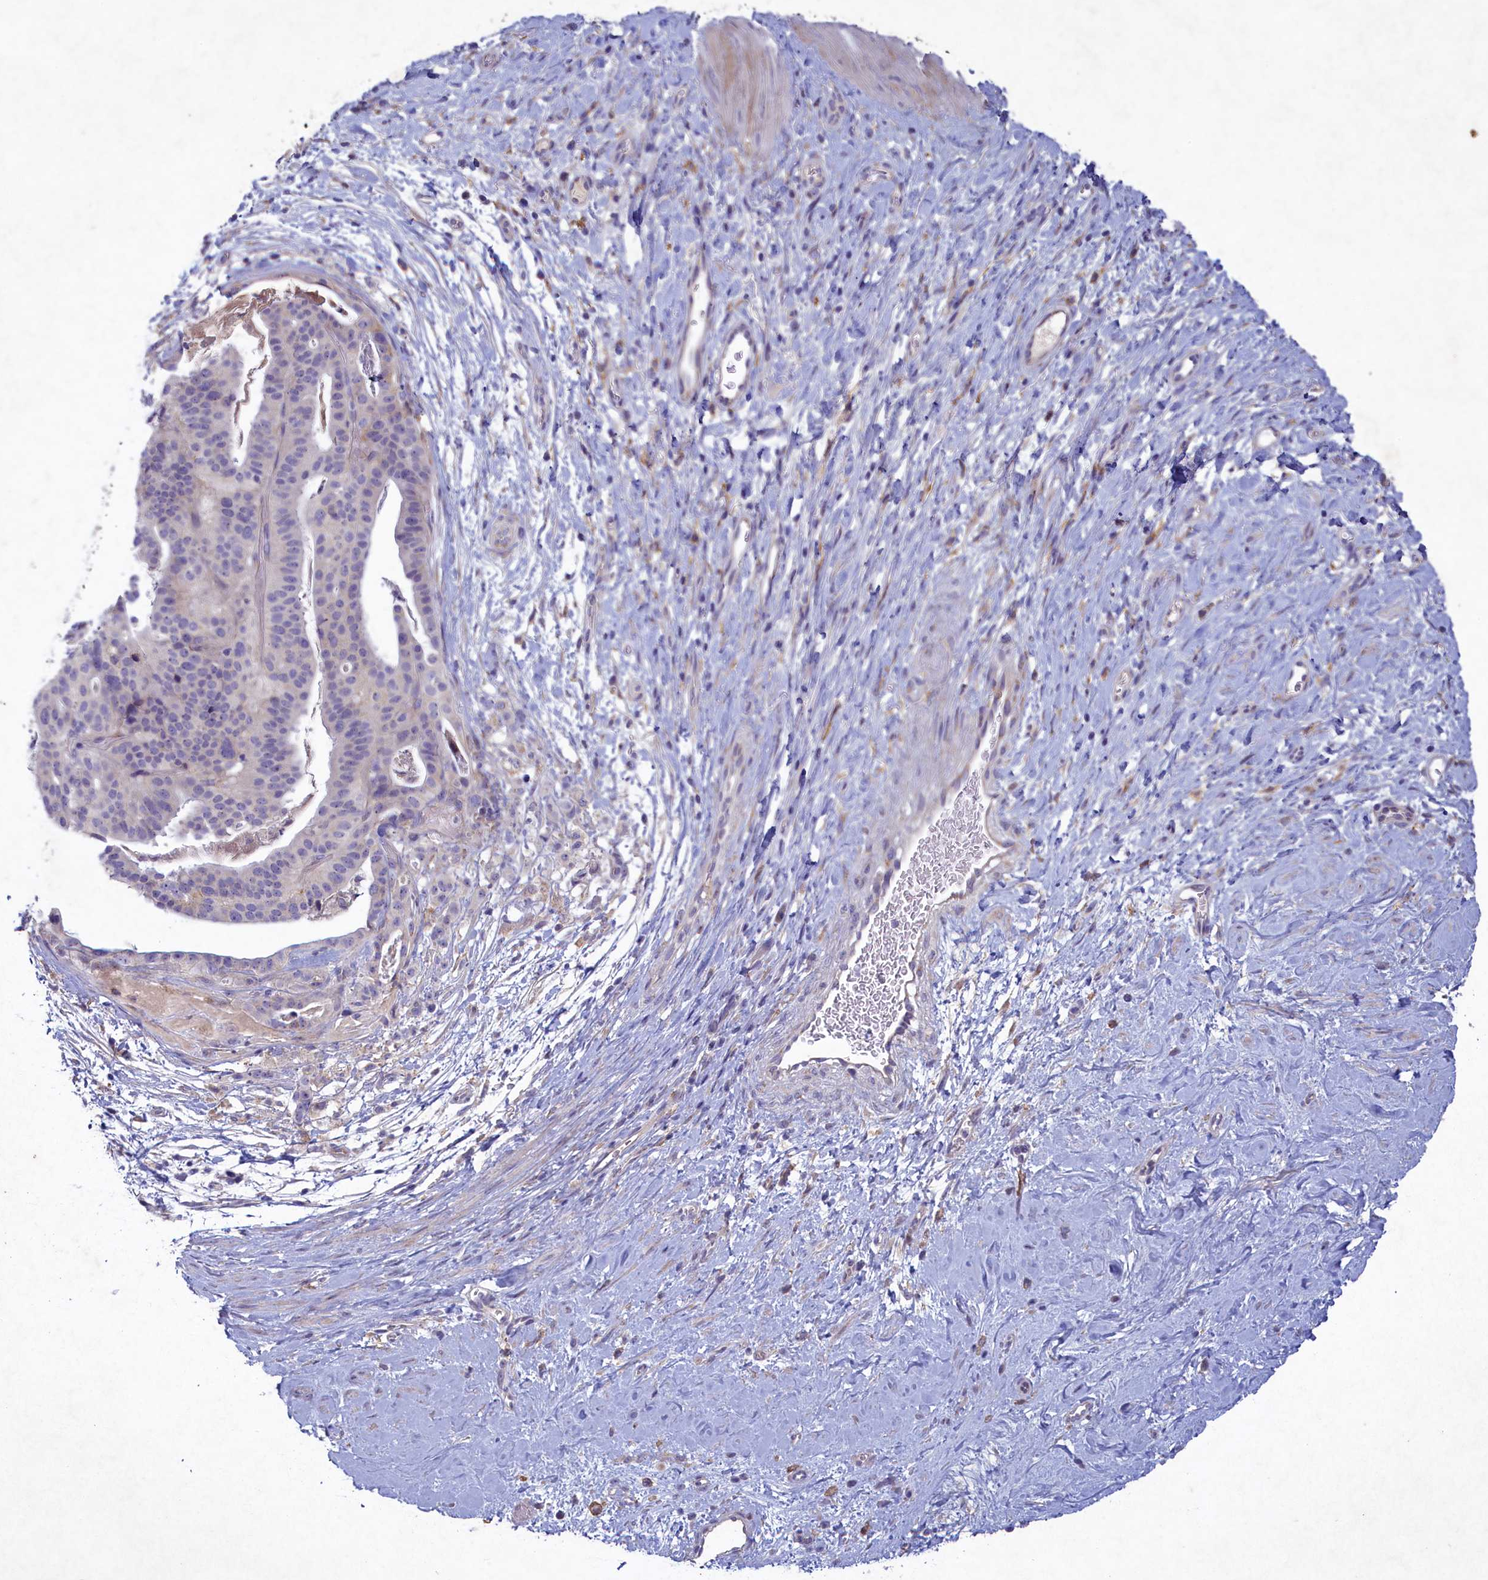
{"staining": {"intensity": "negative", "quantity": "none", "location": "none"}, "tissue": "stomach cancer", "cell_type": "Tumor cells", "image_type": "cancer", "snomed": [{"axis": "morphology", "description": "Adenocarcinoma, NOS"}, {"axis": "topography", "description": "Stomach"}], "caption": "Immunohistochemistry of human stomach adenocarcinoma shows no expression in tumor cells. The staining was performed using DAB (3,3'-diaminobenzidine) to visualize the protein expression in brown, while the nuclei were stained in blue with hematoxylin (Magnification: 20x).", "gene": "PLEKHG6", "patient": {"sex": "male", "age": 48}}